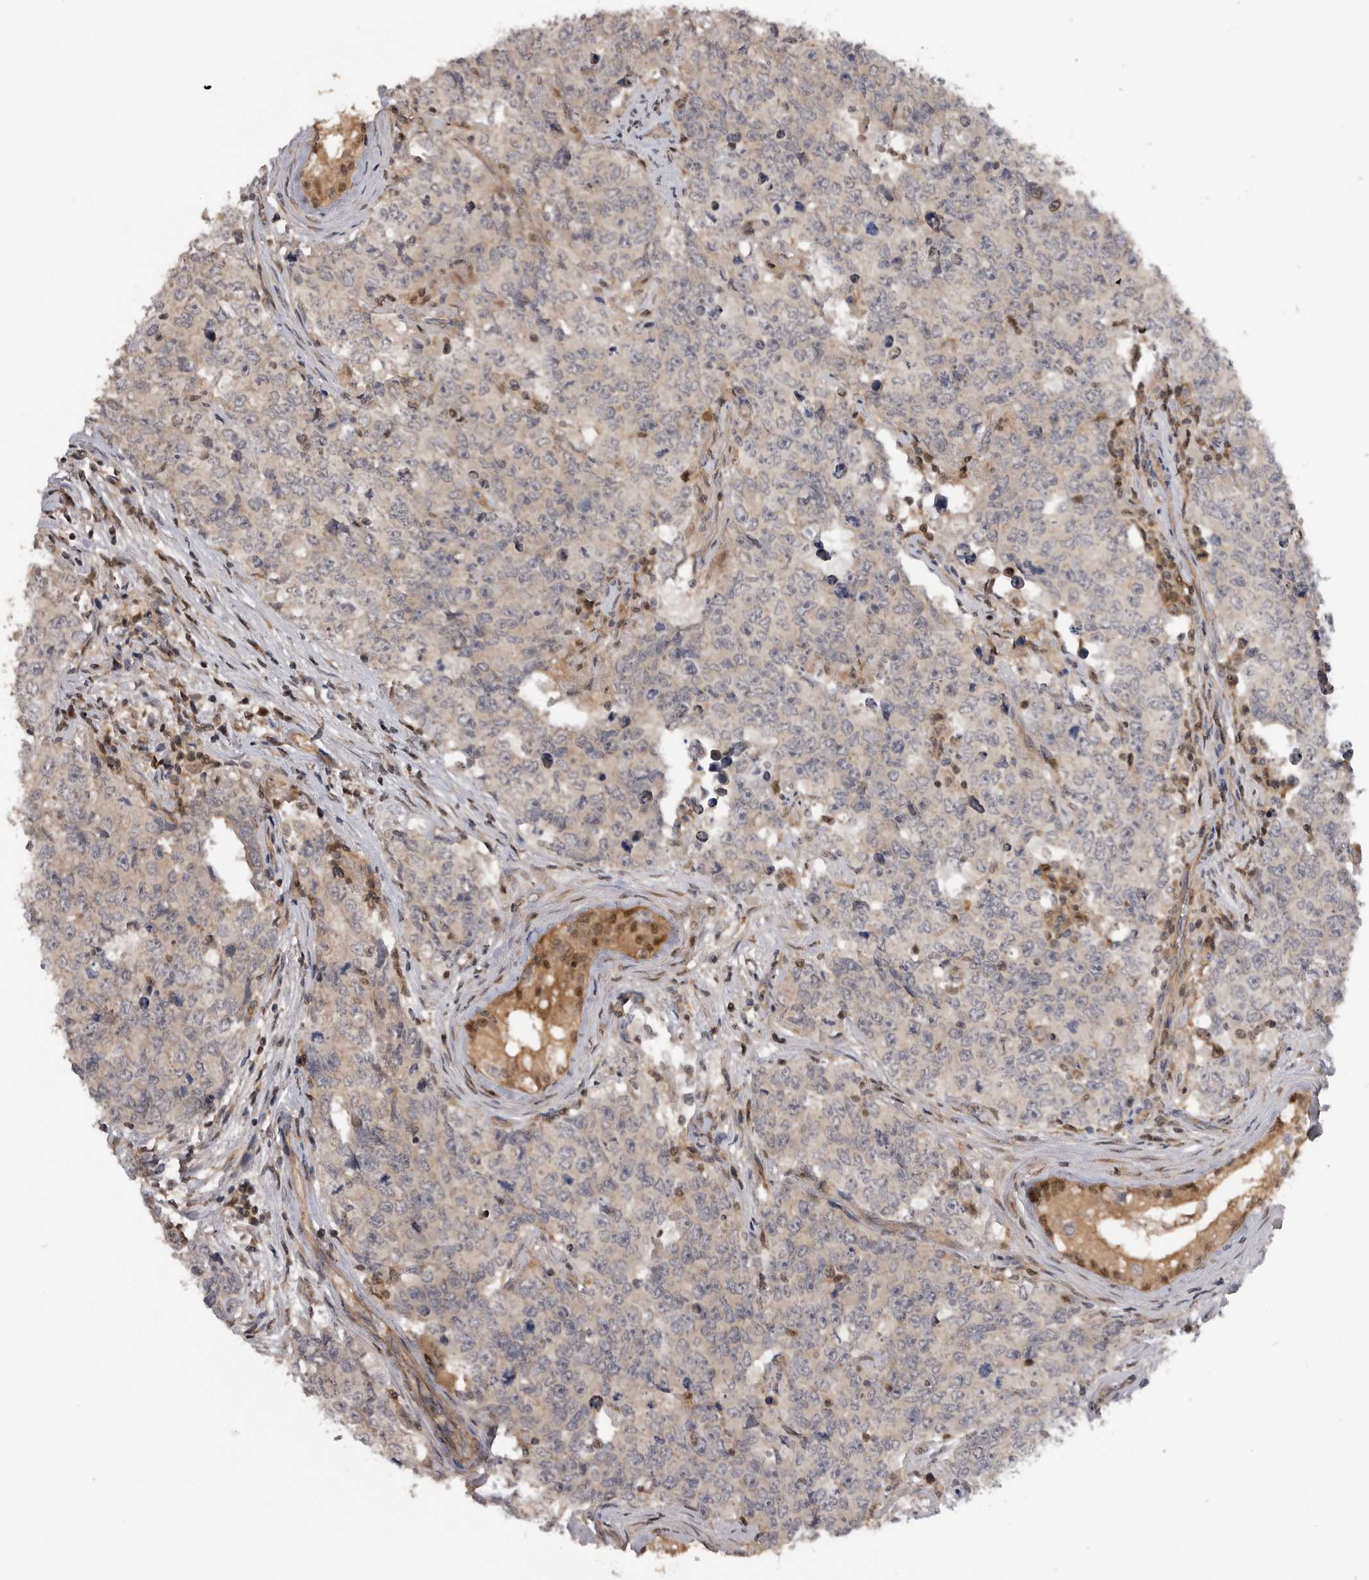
{"staining": {"intensity": "negative", "quantity": "none", "location": "none"}, "tissue": "testis cancer", "cell_type": "Tumor cells", "image_type": "cancer", "snomed": [{"axis": "morphology", "description": "Carcinoma, Embryonal, NOS"}, {"axis": "topography", "description": "Testis"}], "caption": "Immunohistochemical staining of embryonal carcinoma (testis) displays no significant expression in tumor cells. The staining was performed using DAB to visualize the protein expression in brown, while the nuclei were stained in blue with hematoxylin (Magnification: 20x).", "gene": "MAPK13", "patient": {"sex": "male", "age": 28}}